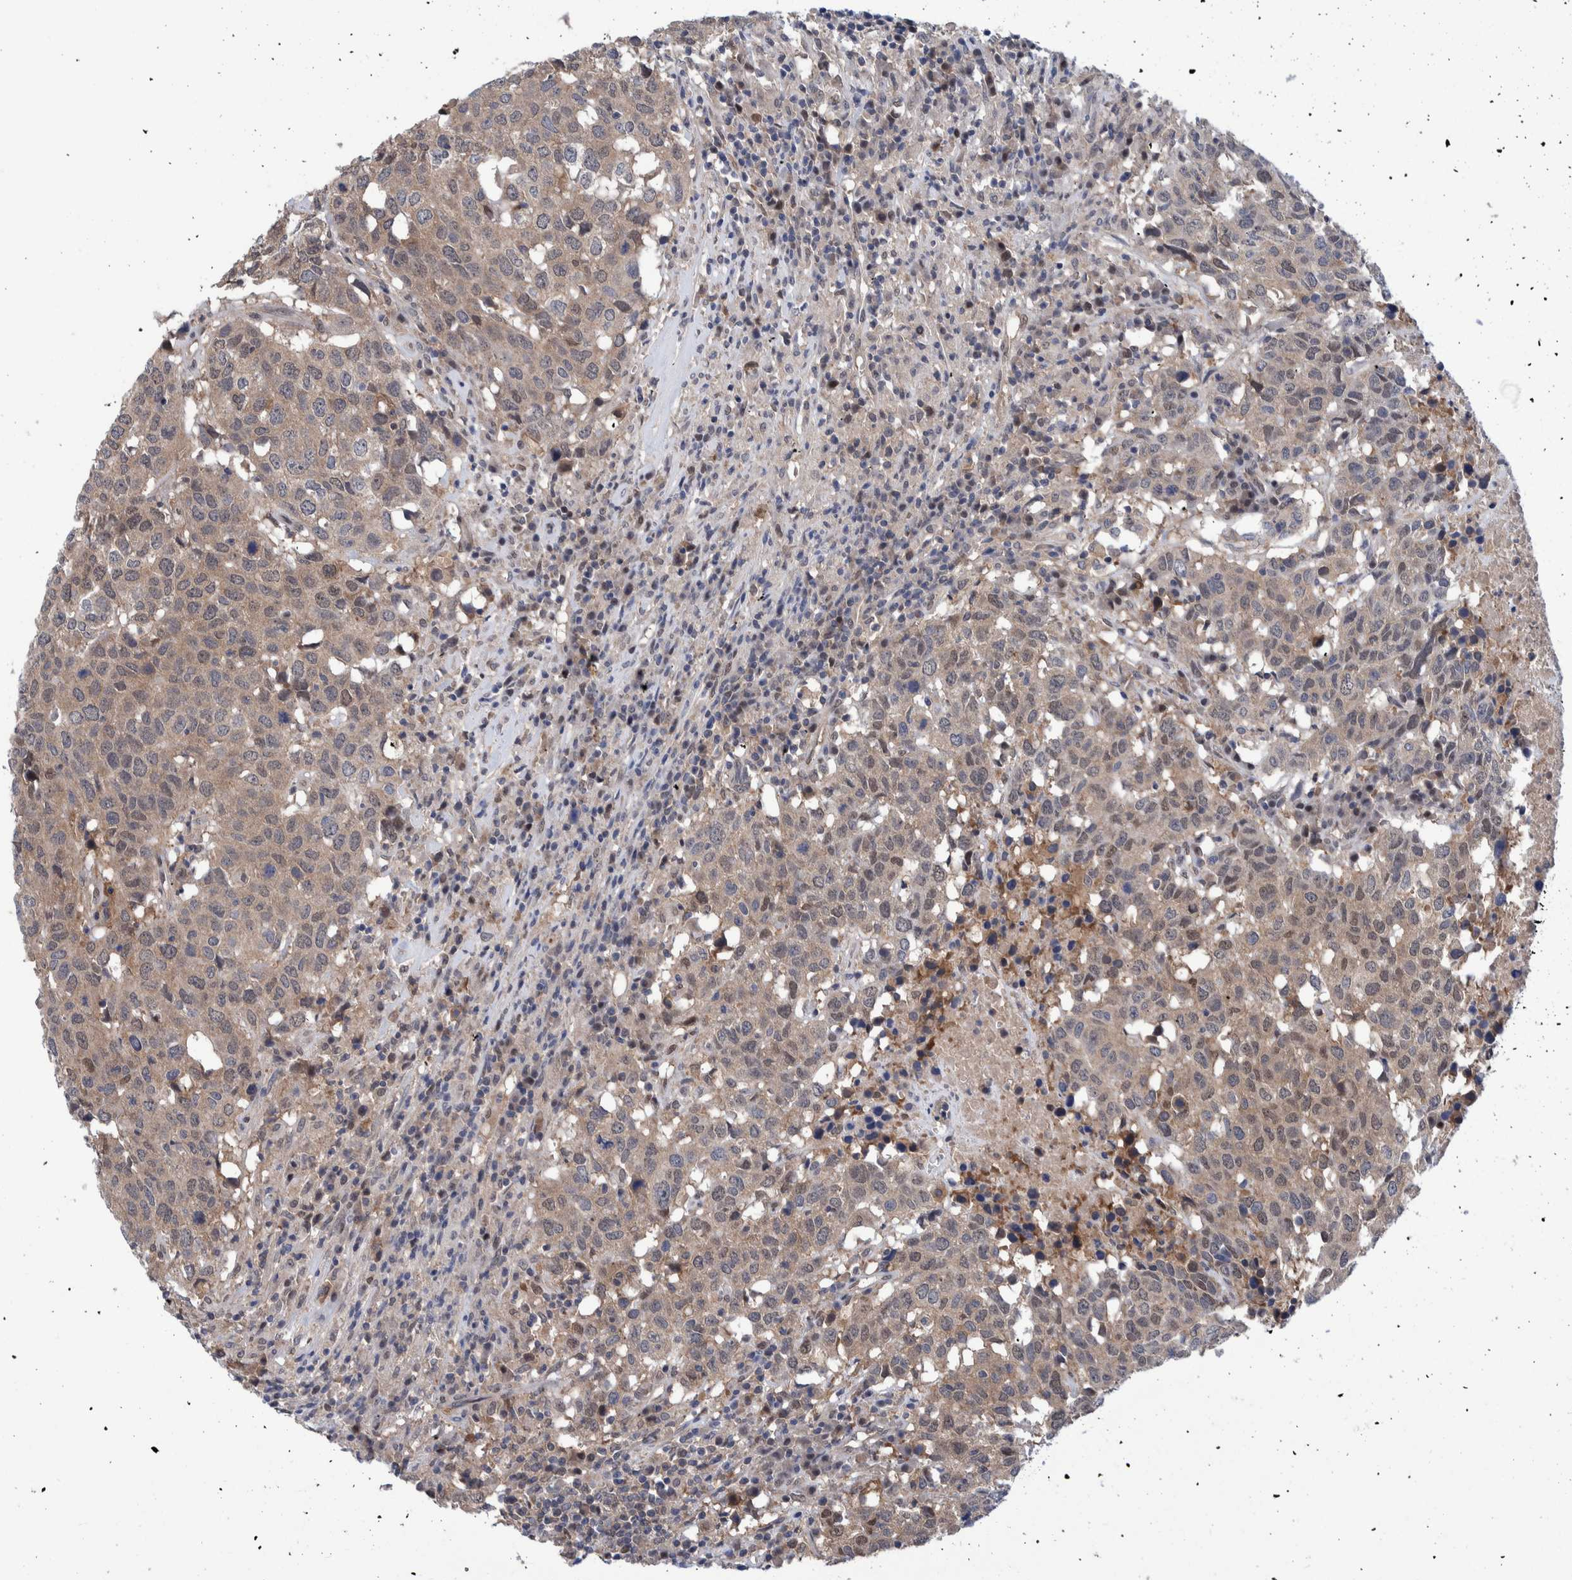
{"staining": {"intensity": "weak", "quantity": ">75%", "location": "cytoplasmic/membranous"}, "tissue": "head and neck cancer", "cell_type": "Tumor cells", "image_type": "cancer", "snomed": [{"axis": "morphology", "description": "Squamous cell carcinoma, NOS"}, {"axis": "topography", "description": "Head-Neck"}], "caption": "IHC micrograph of human squamous cell carcinoma (head and neck) stained for a protein (brown), which demonstrates low levels of weak cytoplasmic/membranous positivity in about >75% of tumor cells.", "gene": "PFAS", "patient": {"sex": "male", "age": 66}}